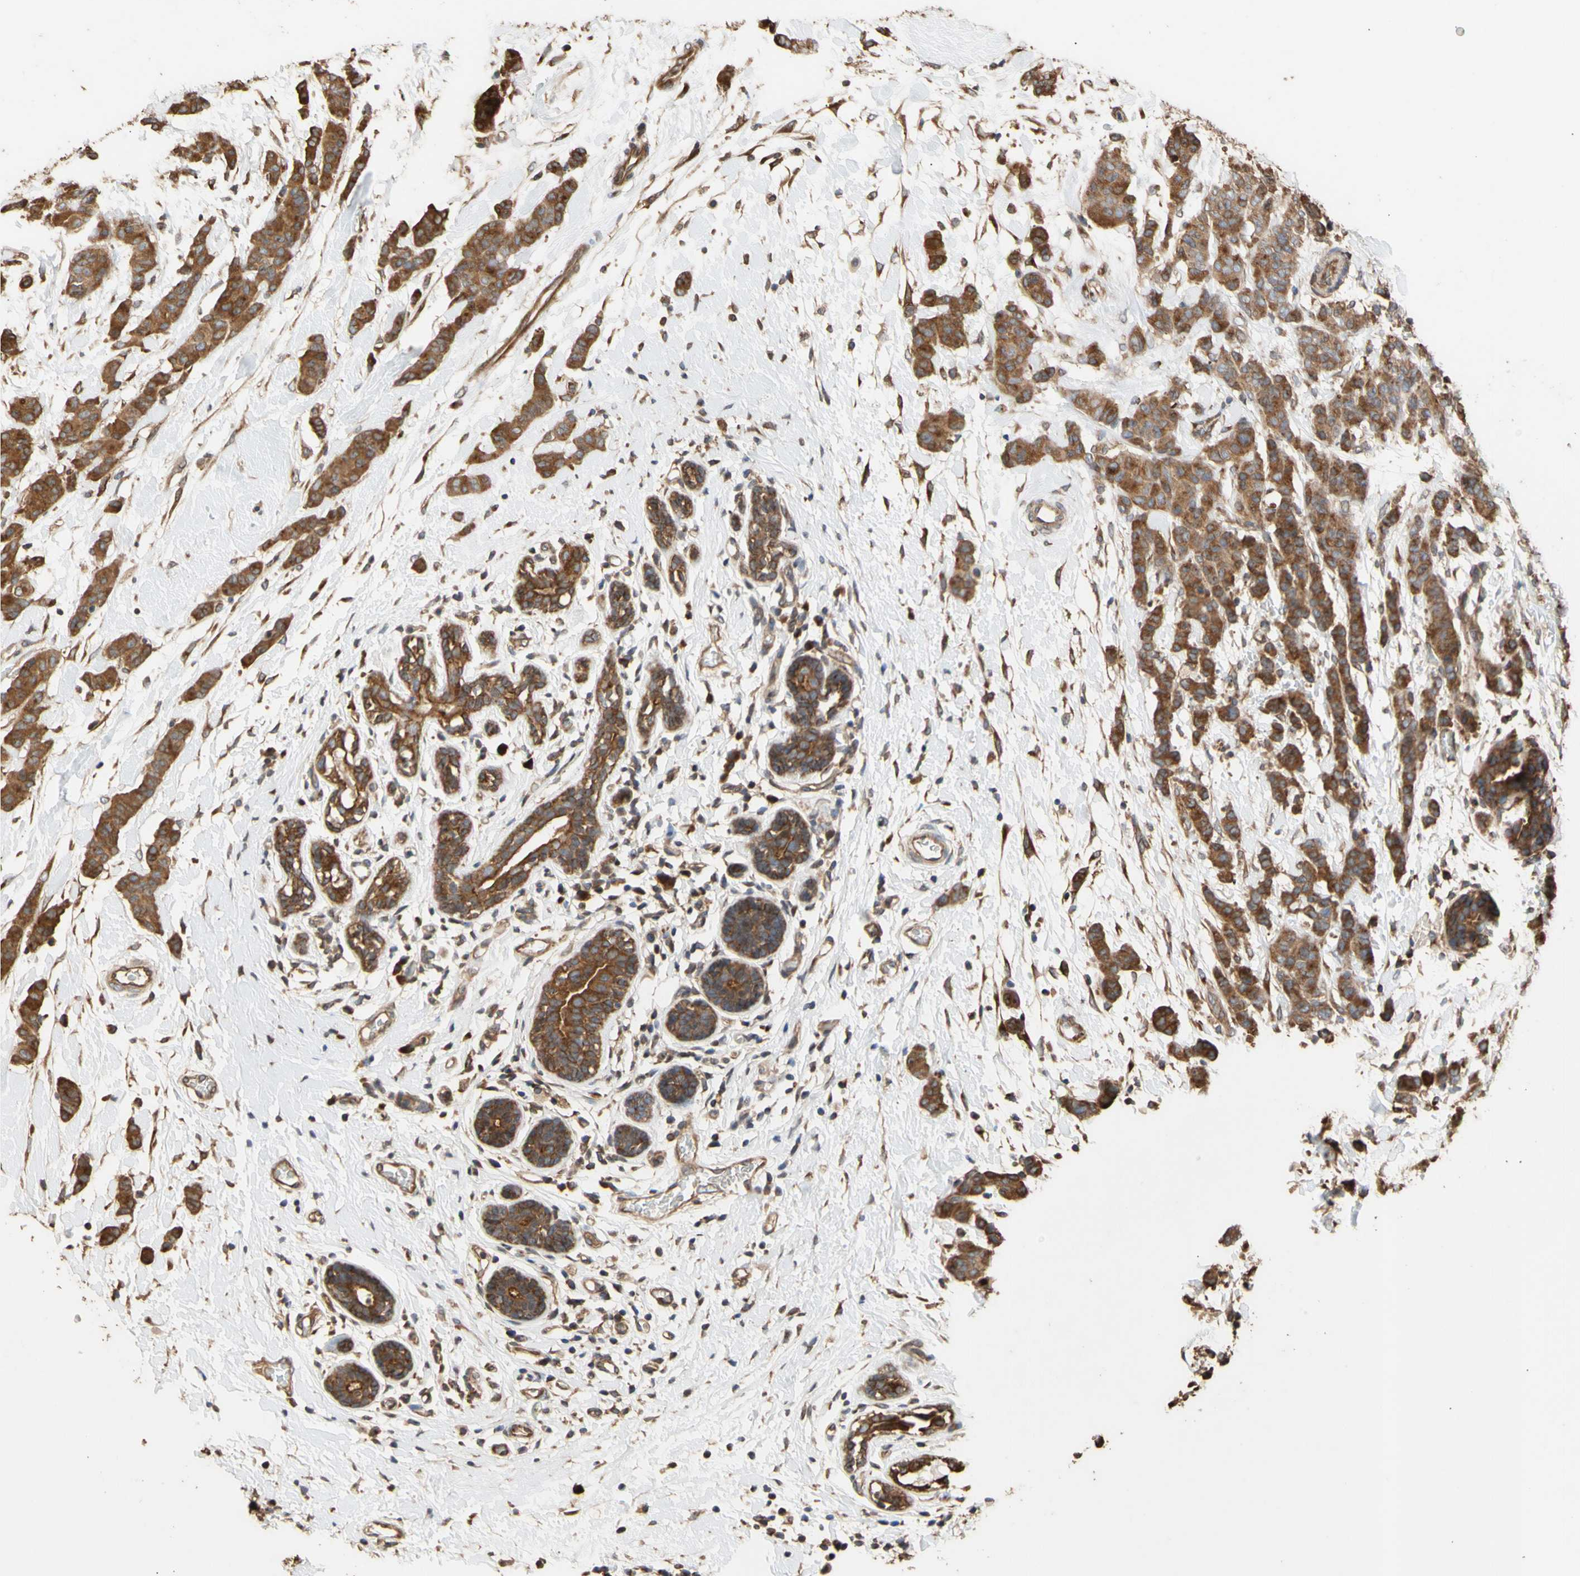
{"staining": {"intensity": "moderate", "quantity": ">75%", "location": "cytoplasmic/membranous"}, "tissue": "breast cancer", "cell_type": "Tumor cells", "image_type": "cancer", "snomed": [{"axis": "morphology", "description": "Normal tissue, NOS"}, {"axis": "morphology", "description": "Duct carcinoma"}, {"axis": "topography", "description": "Breast"}], "caption": "A high-resolution photomicrograph shows IHC staining of breast cancer, which reveals moderate cytoplasmic/membranous expression in approximately >75% of tumor cells.", "gene": "NECTIN3", "patient": {"sex": "female", "age": 40}}